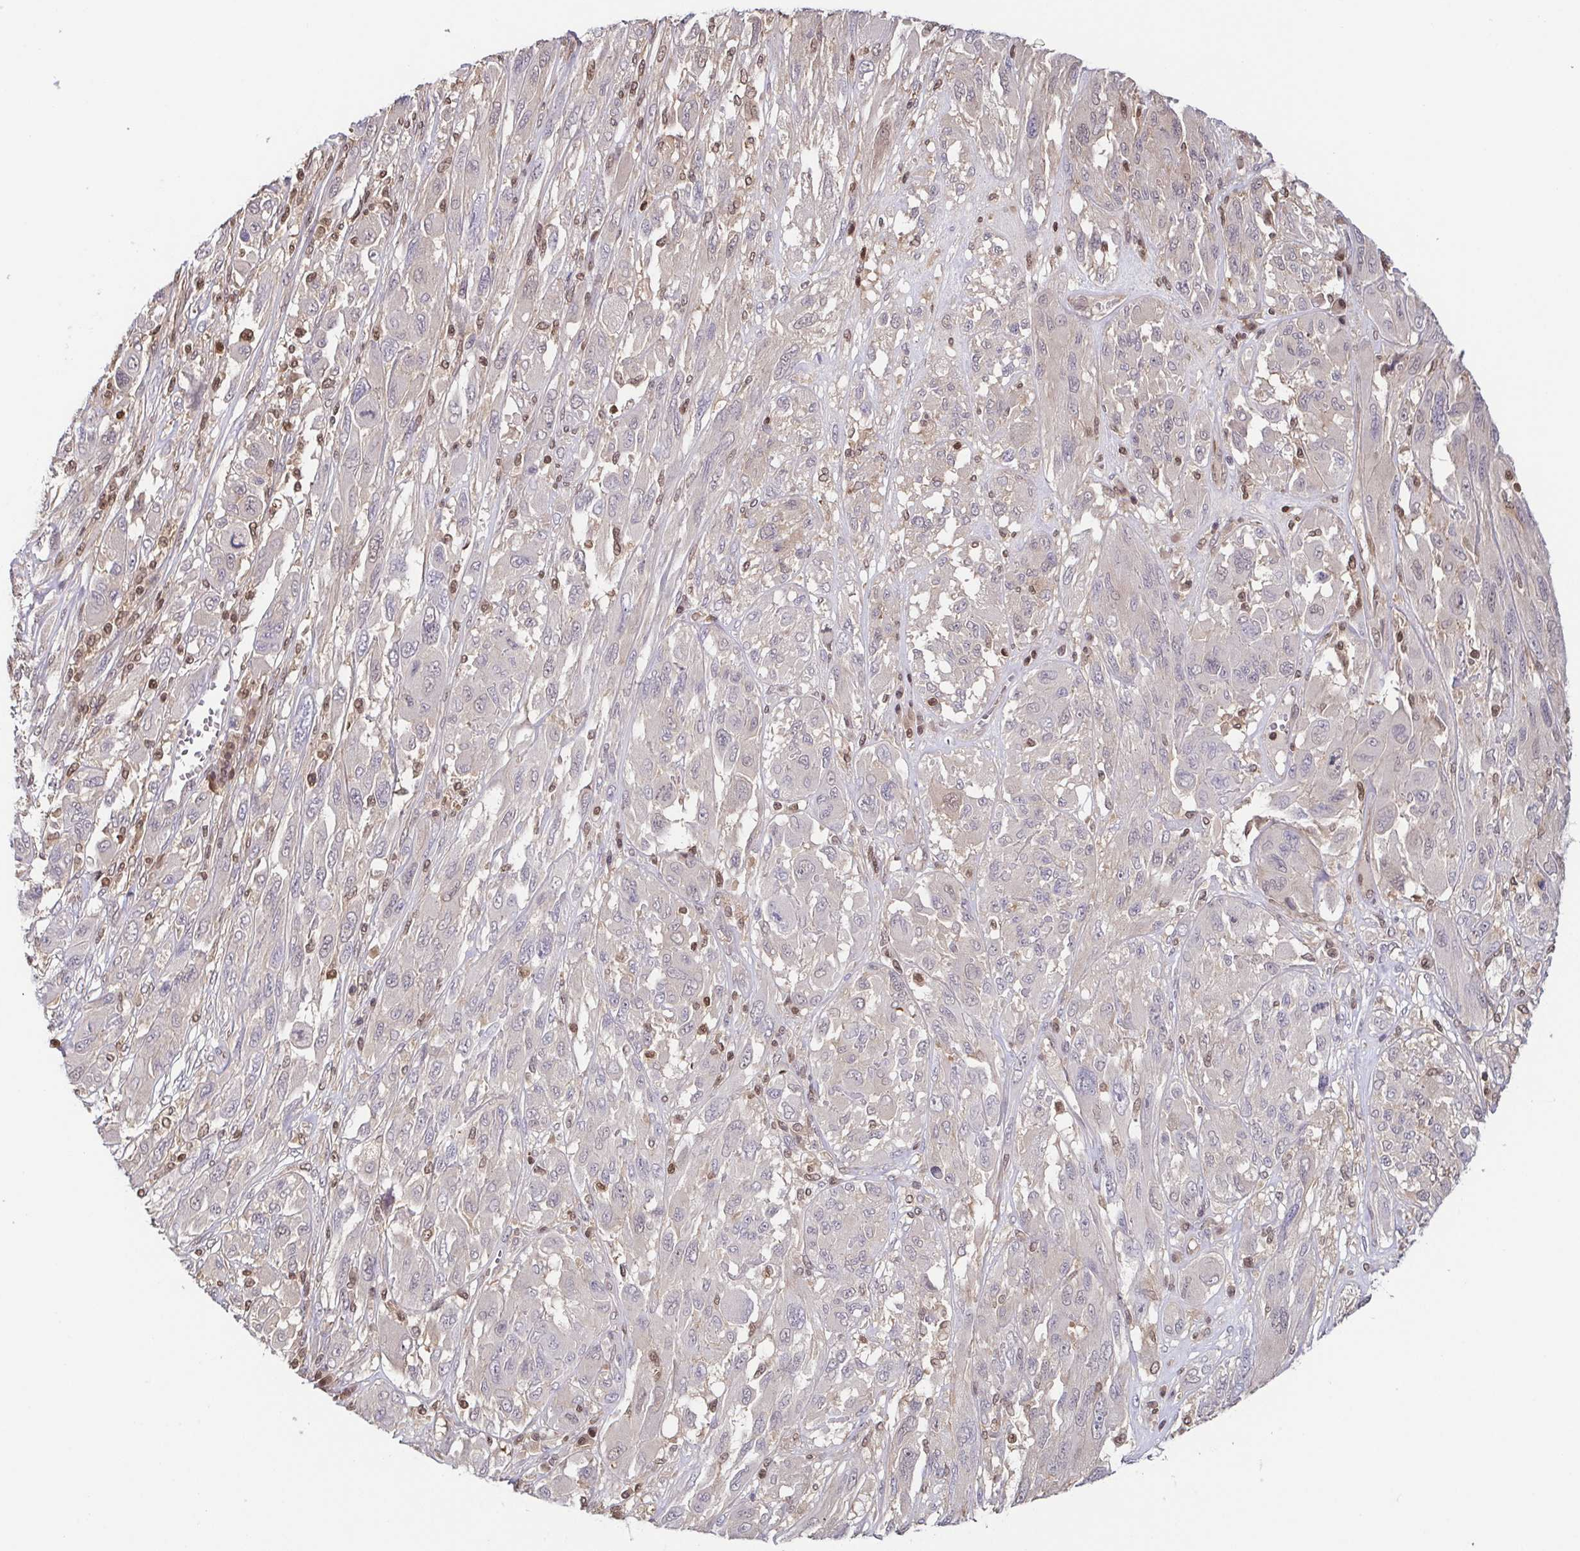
{"staining": {"intensity": "negative", "quantity": "none", "location": "none"}, "tissue": "melanoma", "cell_type": "Tumor cells", "image_type": "cancer", "snomed": [{"axis": "morphology", "description": "Malignant melanoma, NOS"}, {"axis": "topography", "description": "Skin"}], "caption": "Melanoma was stained to show a protein in brown. There is no significant expression in tumor cells.", "gene": "PSMB9", "patient": {"sex": "female", "age": 91}}